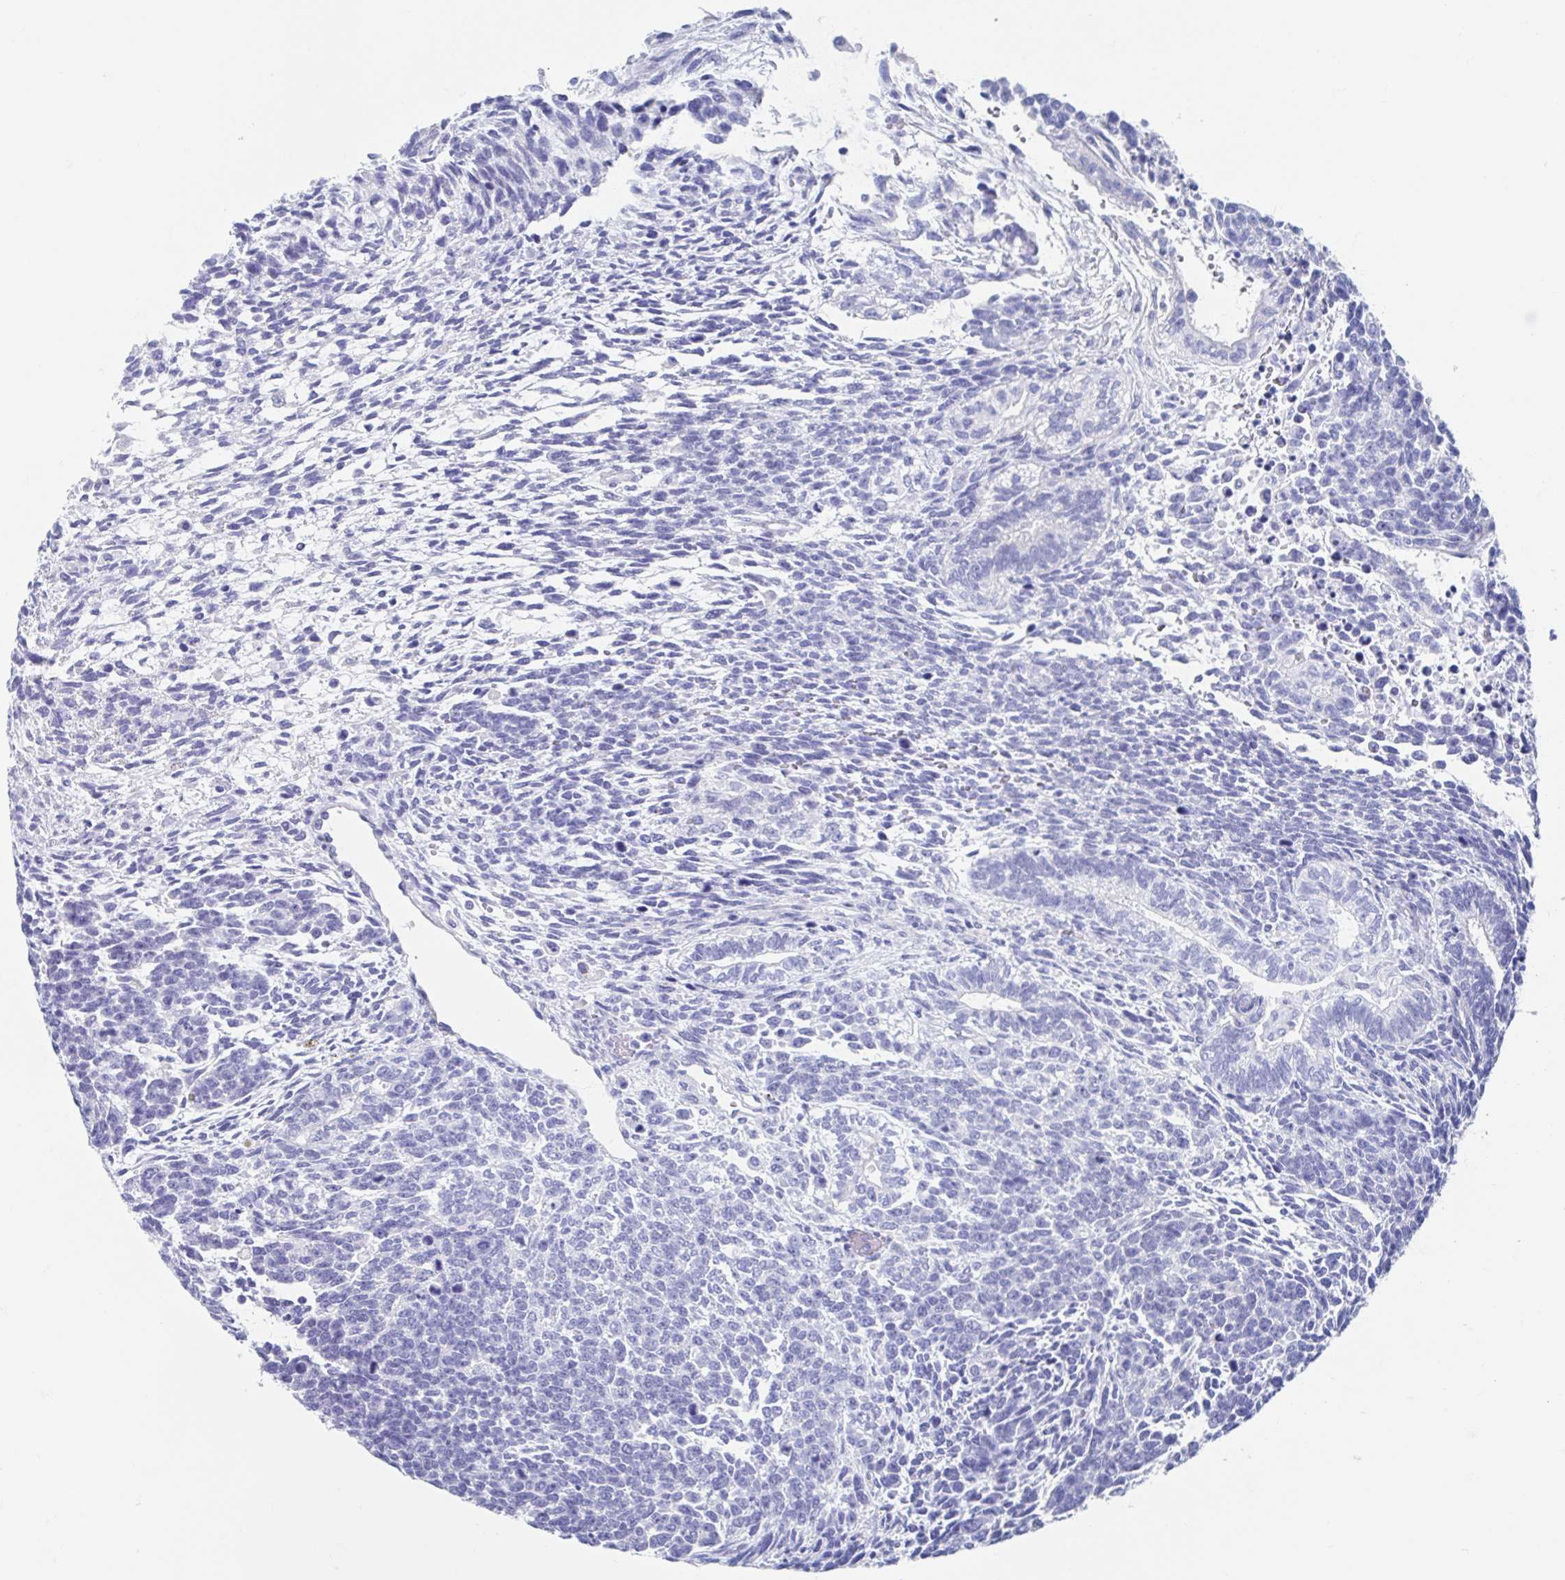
{"staining": {"intensity": "negative", "quantity": "none", "location": "none"}, "tissue": "testis cancer", "cell_type": "Tumor cells", "image_type": "cancer", "snomed": [{"axis": "morphology", "description": "Carcinoma, Embryonal, NOS"}, {"axis": "topography", "description": "Testis"}], "caption": "Immunohistochemical staining of human testis cancer (embryonal carcinoma) reveals no significant expression in tumor cells.", "gene": "SHCBP1L", "patient": {"sex": "male", "age": 23}}